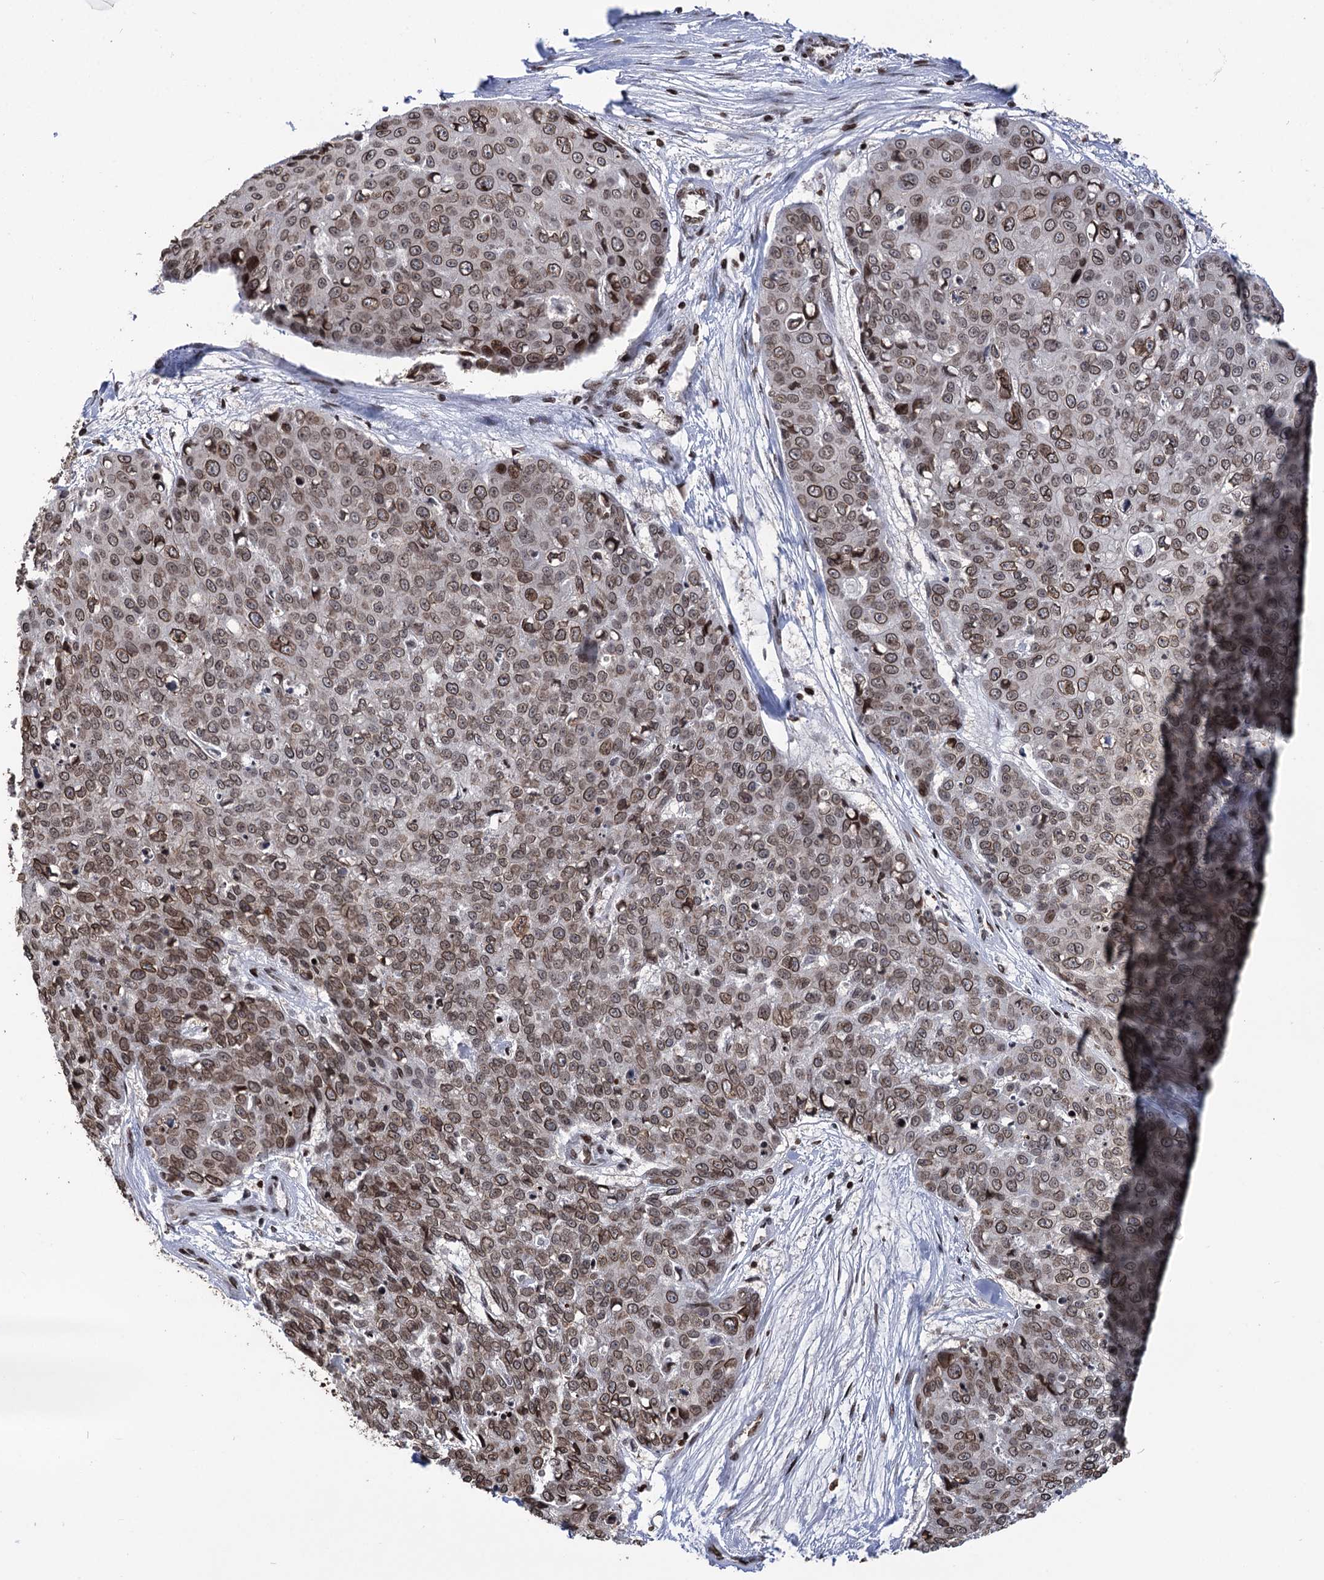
{"staining": {"intensity": "moderate", "quantity": ">75%", "location": "nuclear"}, "tissue": "skin cancer", "cell_type": "Tumor cells", "image_type": "cancer", "snomed": [{"axis": "morphology", "description": "Squamous cell carcinoma, NOS"}, {"axis": "topography", "description": "Skin"}], "caption": "Skin cancer was stained to show a protein in brown. There is medium levels of moderate nuclear staining in about >75% of tumor cells.", "gene": "CCDC77", "patient": {"sex": "male", "age": 71}}